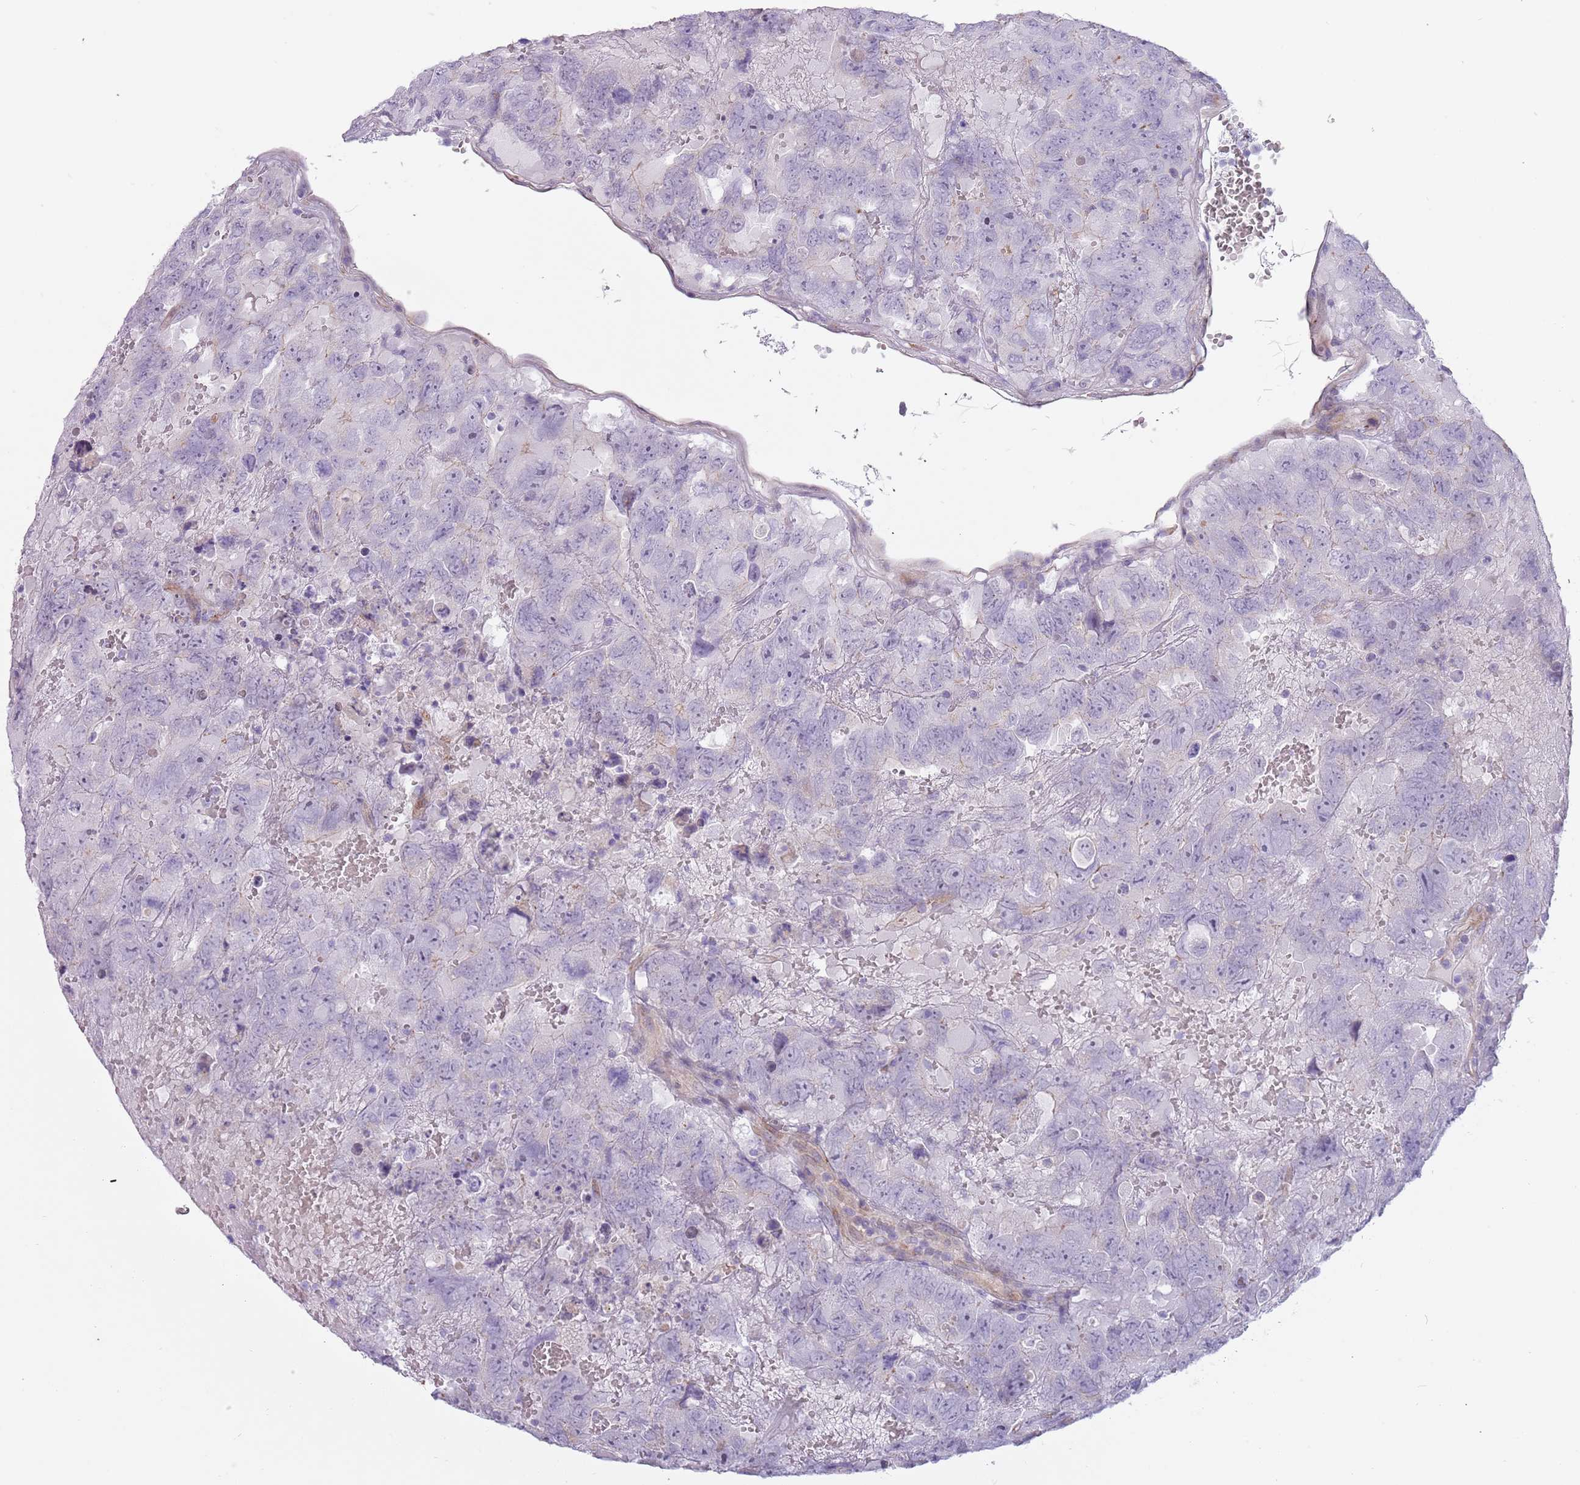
{"staining": {"intensity": "negative", "quantity": "none", "location": "none"}, "tissue": "testis cancer", "cell_type": "Tumor cells", "image_type": "cancer", "snomed": [{"axis": "morphology", "description": "Carcinoma, Embryonal, NOS"}, {"axis": "topography", "description": "Testis"}], "caption": "A high-resolution micrograph shows immunohistochemistry (IHC) staining of embryonal carcinoma (testis), which demonstrates no significant staining in tumor cells.", "gene": "MRO", "patient": {"sex": "male", "age": 45}}